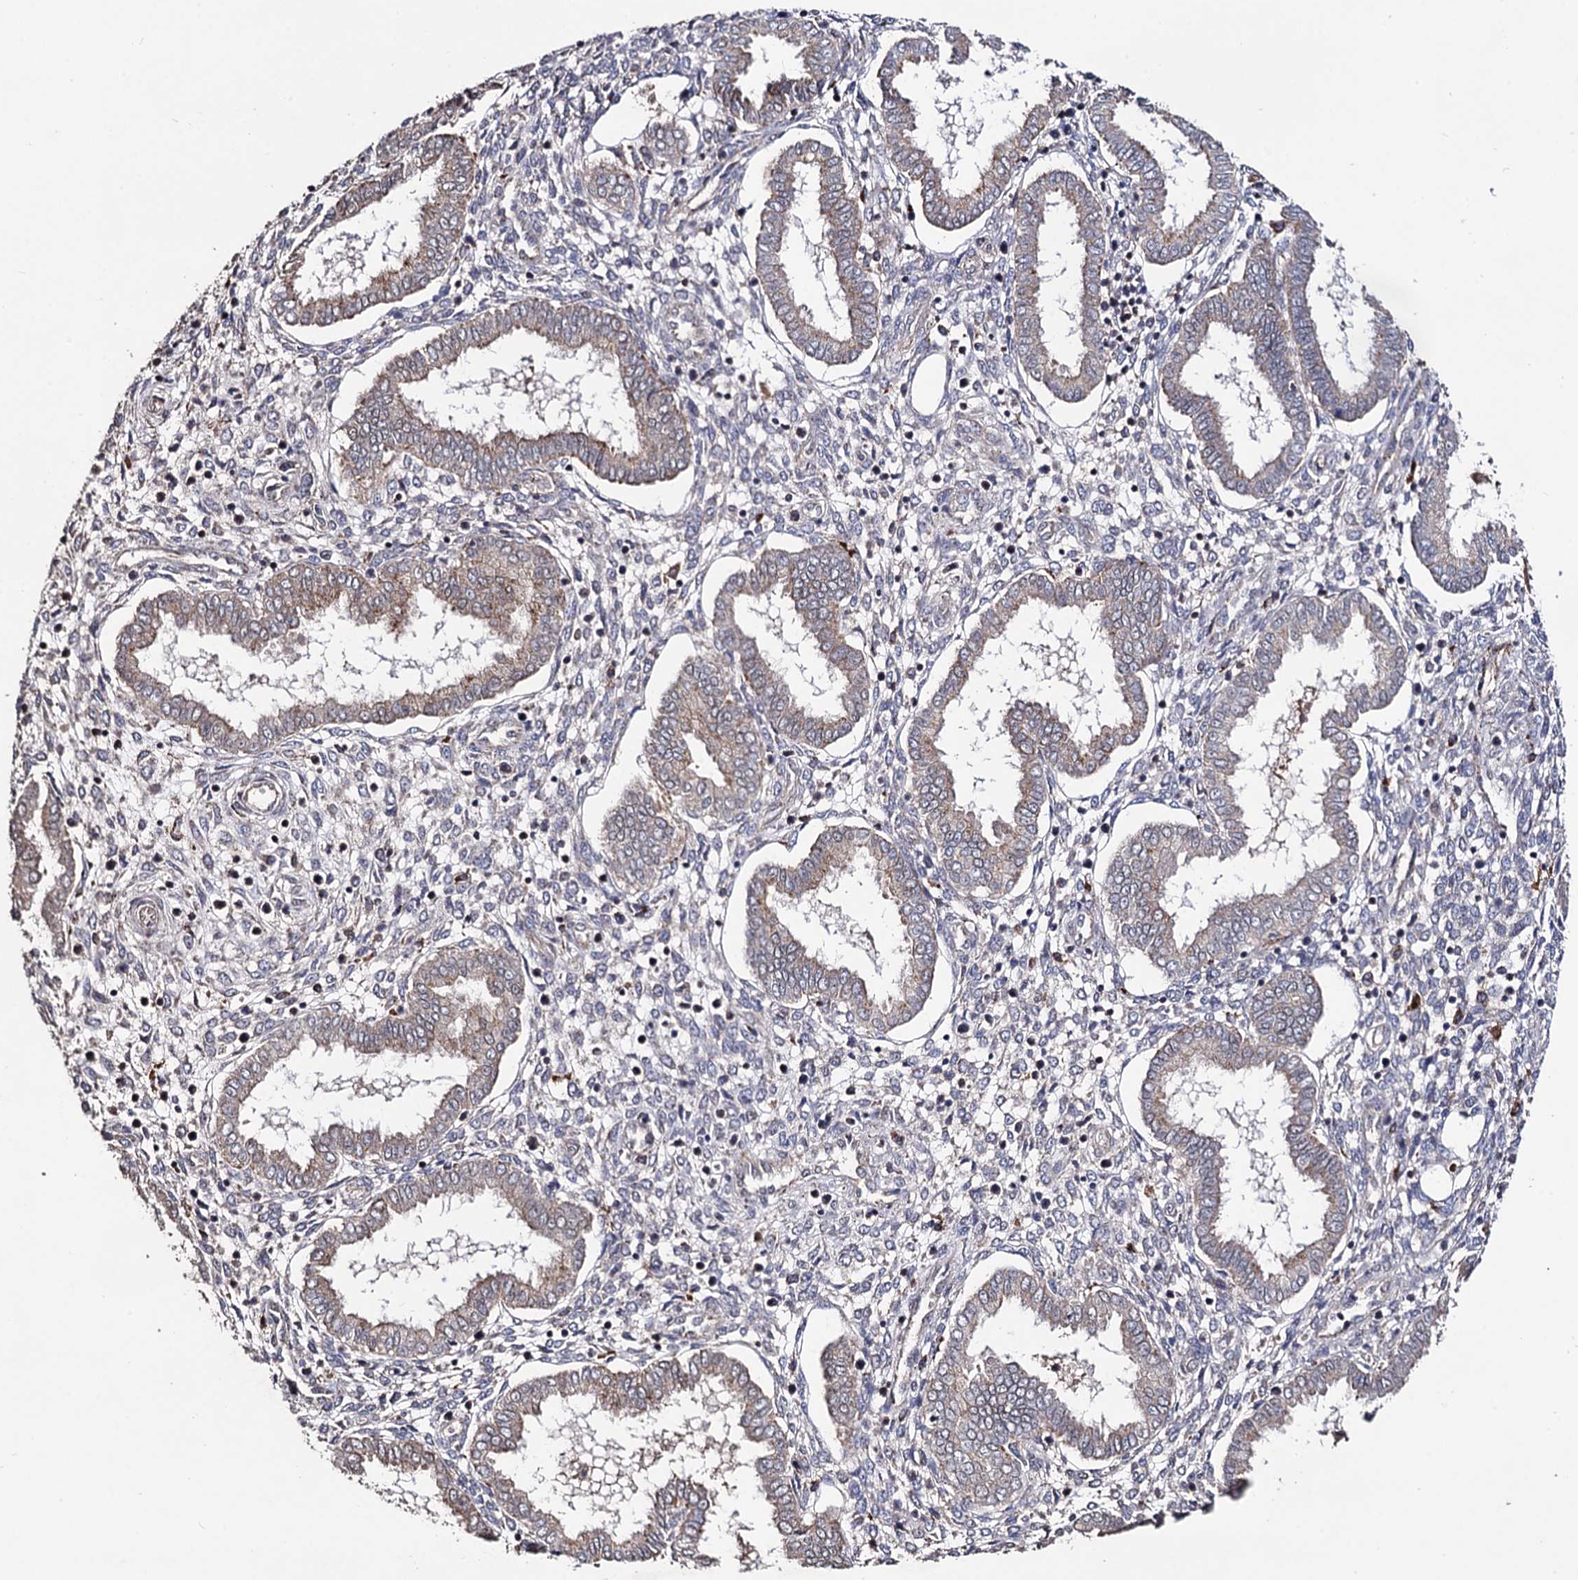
{"staining": {"intensity": "negative", "quantity": "none", "location": "none"}, "tissue": "endometrium", "cell_type": "Cells in endometrial stroma", "image_type": "normal", "snomed": [{"axis": "morphology", "description": "Normal tissue, NOS"}, {"axis": "topography", "description": "Endometrium"}], "caption": "An IHC micrograph of unremarkable endometrium is shown. There is no staining in cells in endometrial stroma of endometrium.", "gene": "MICAL2", "patient": {"sex": "female", "age": 24}}